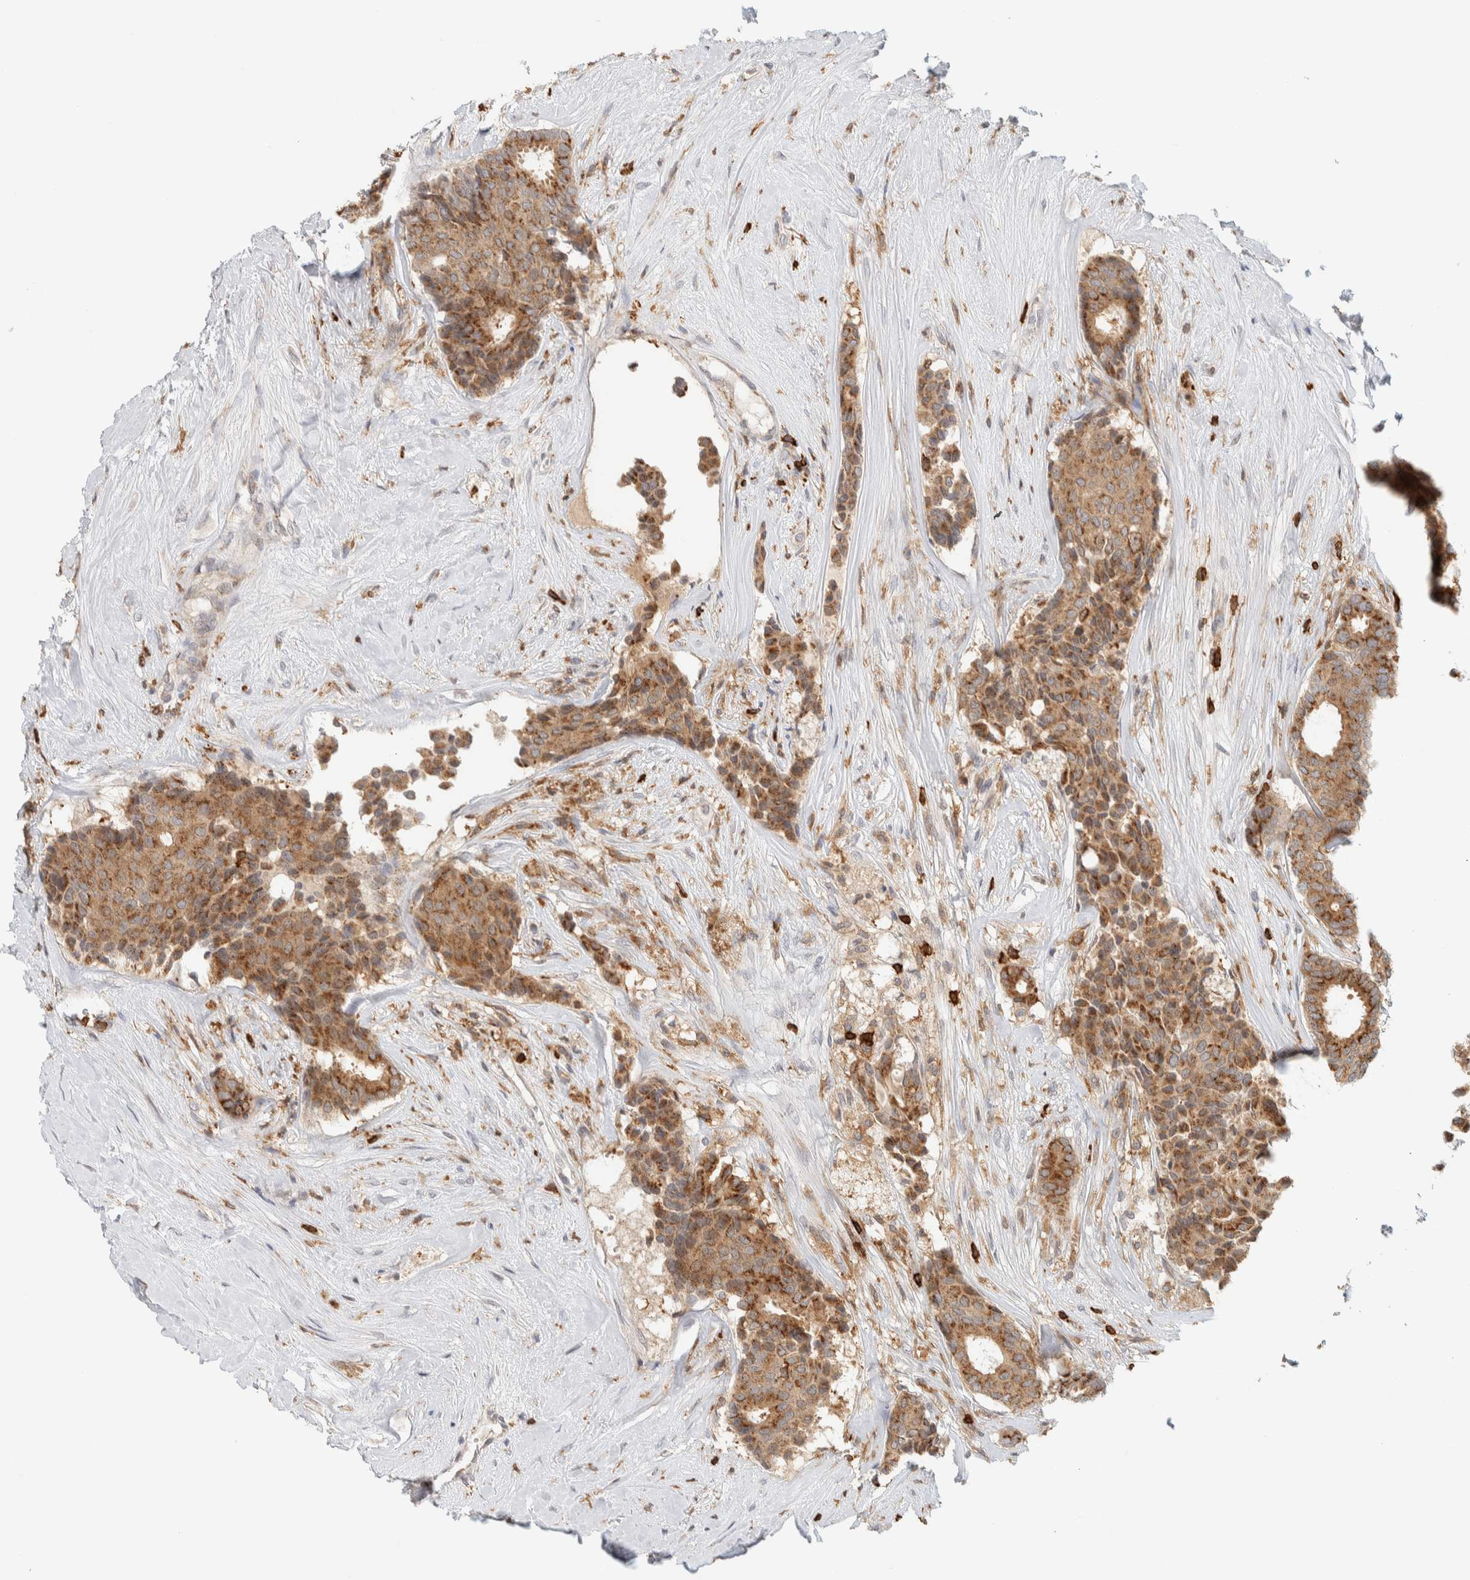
{"staining": {"intensity": "moderate", "quantity": ">75%", "location": "cytoplasmic/membranous"}, "tissue": "breast cancer", "cell_type": "Tumor cells", "image_type": "cancer", "snomed": [{"axis": "morphology", "description": "Duct carcinoma"}, {"axis": "topography", "description": "Breast"}], "caption": "The immunohistochemical stain highlights moderate cytoplasmic/membranous staining in tumor cells of breast cancer (invasive ductal carcinoma) tissue.", "gene": "RUNDC1", "patient": {"sex": "female", "age": 75}}